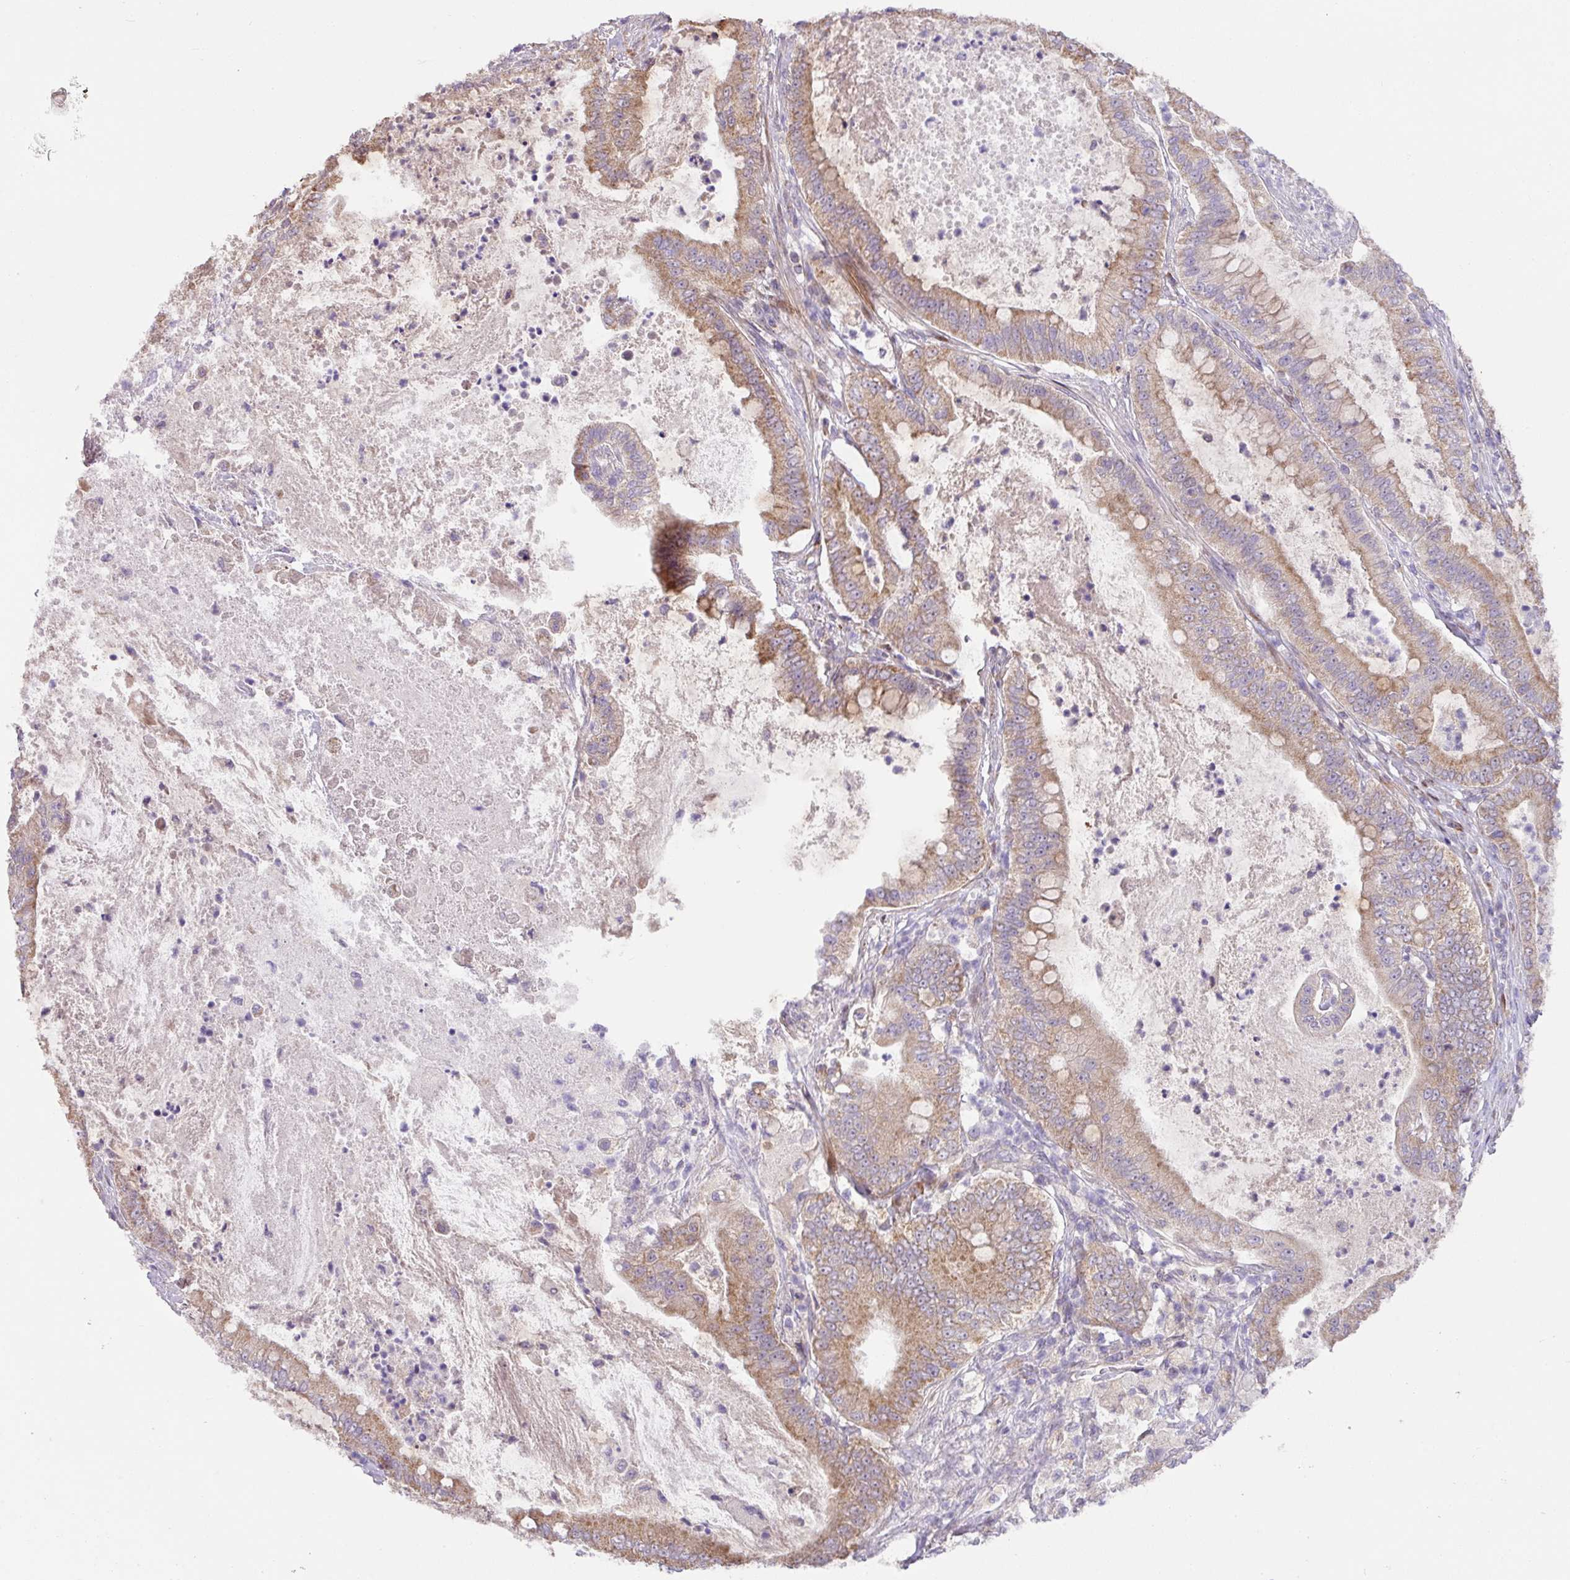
{"staining": {"intensity": "moderate", "quantity": ">75%", "location": "cytoplasmic/membranous"}, "tissue": "pancreatic cancer", "cell_type": "Tumor cells", "image_type": "cancer", "snomed": [{"axis": "morphology", "description": "Adenocarcinoma, NOS"}, {"axis": "topography", "description": "Pancreas"}], "caption": "Brown immunohistochemical staining in human pancreatic cancer (adenocarcinoma) displays moderate cytoplasmic/membranous positivity in about >75% of tumor cells. (DAB (3,3'-diaminobenzidine) IHC with brightfield microscopy, high magnification).", "gene": "SARS2", "patient": {"sex": "male", "age": 71}}